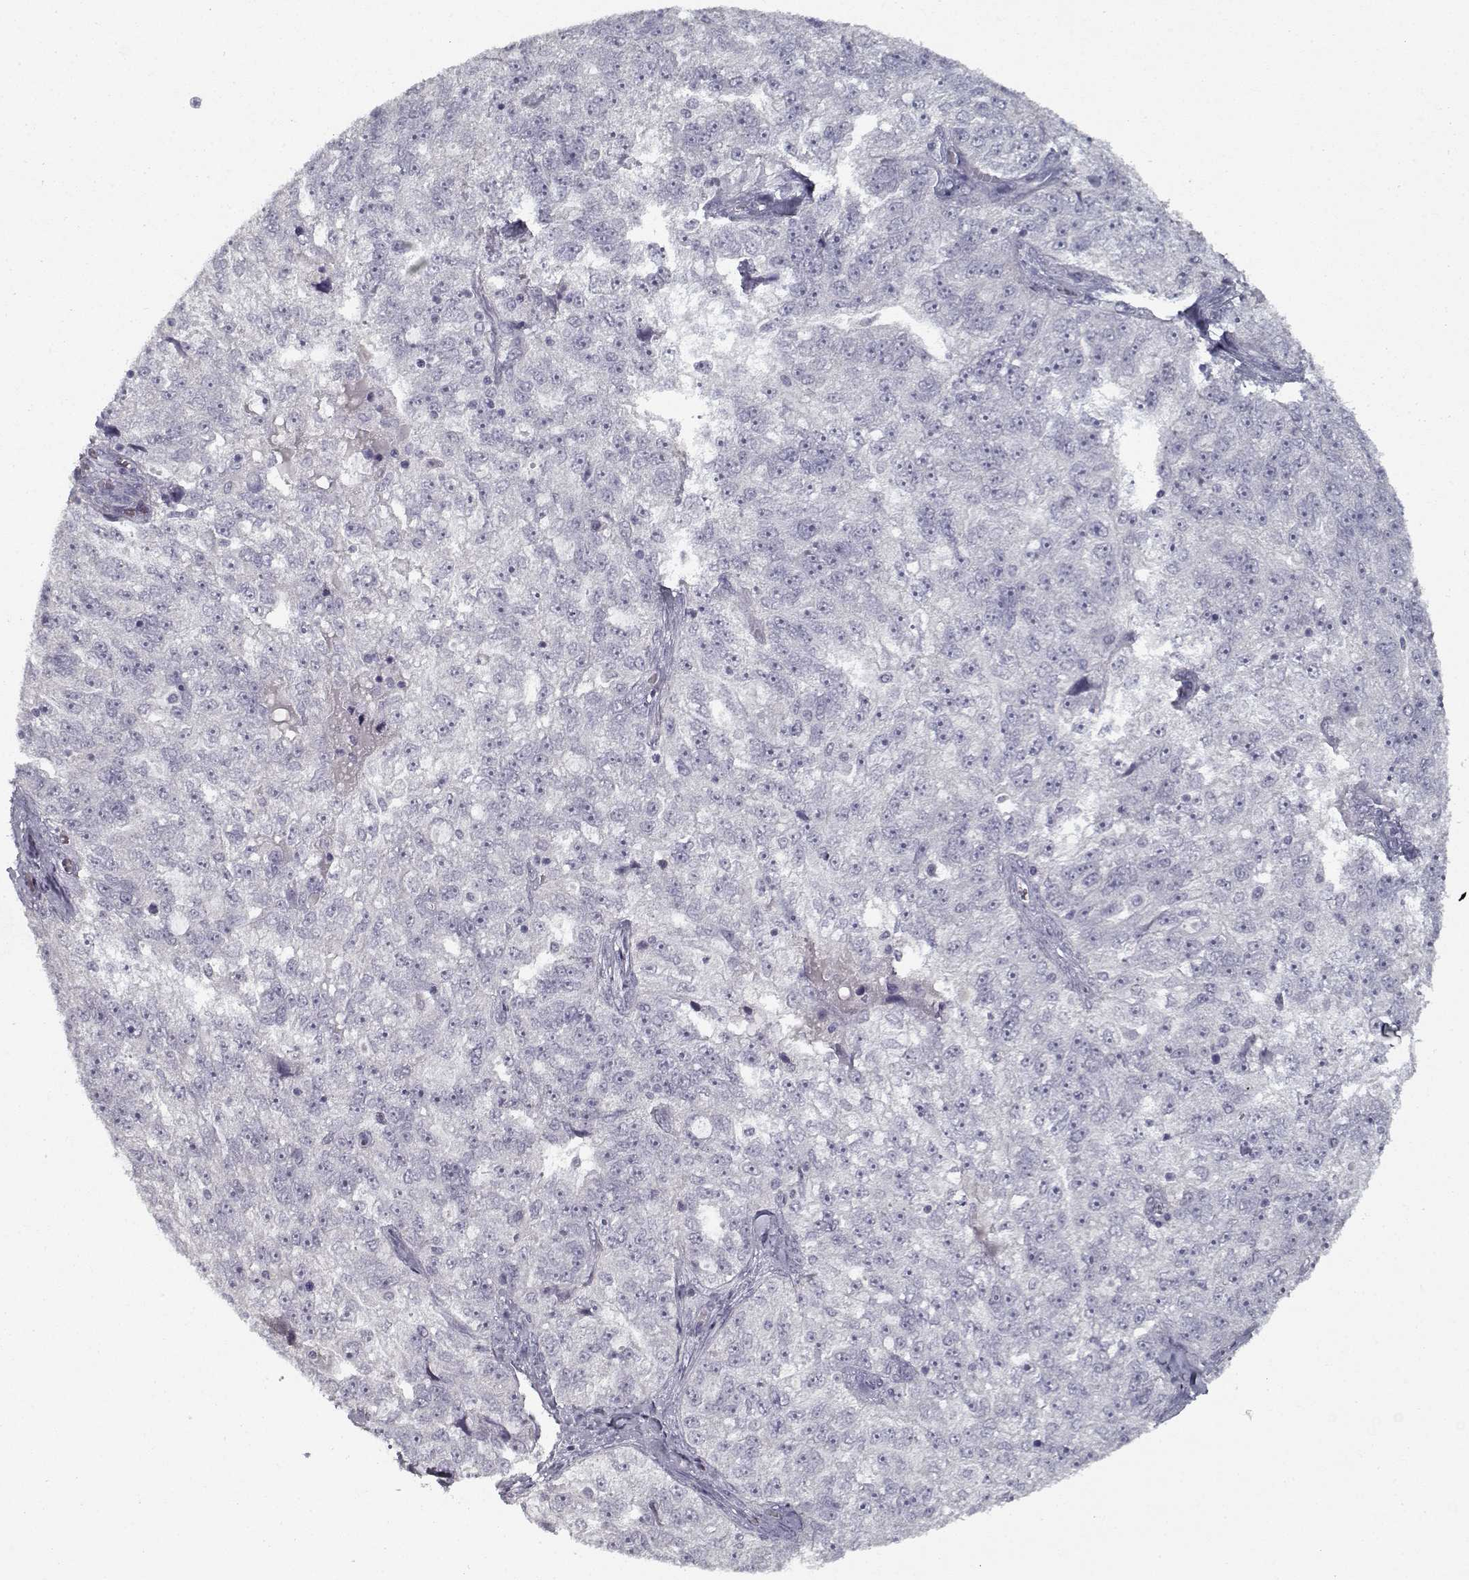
{"staining": {"intensity": "negative", "quantity": "none", "location": "none"}, "tissue": "ovarian cancer", "cell_type": "Tumor cells", "image_type": "cancer", "snomed": [{"axis": "morphology", "description": "Cystadenocarcinoma, serous, NOS"}, {"axis": "topography", "description": "Ovary"}], "caption": "The IHC photomicrograph has no significant staining in tumor cells of ovarian cancer tissue.", "gene": "GAD2", "patient": {"sex": "female", "age": 51}}